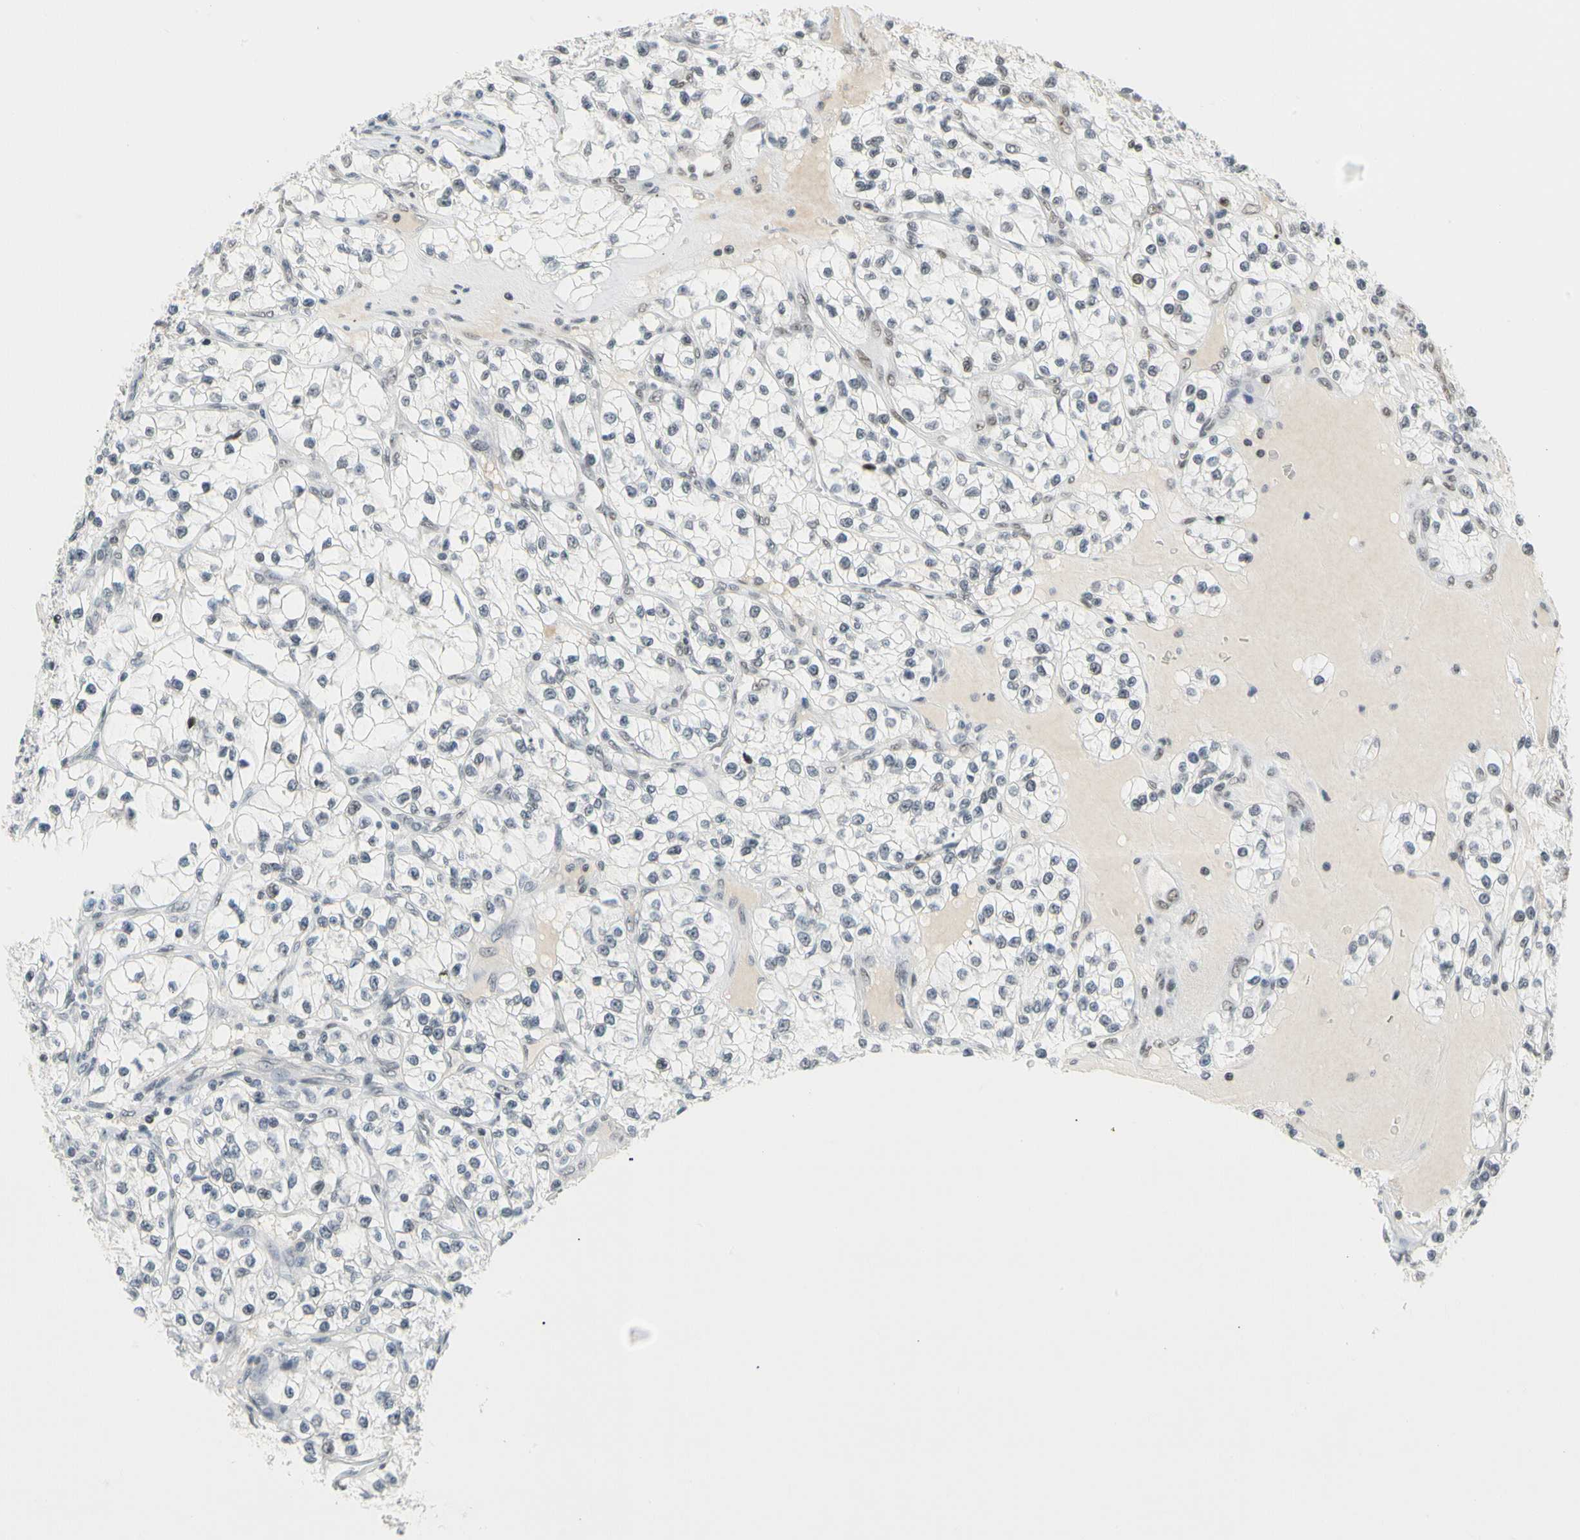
{"staining": {"intensity": "moderate", "quantity": ">75%", "location": "nuclear"}, "tissue": "renal cancer", "cell_type": "Tumor cells", "image_type": "cancer", "snomed": [{"axis": "morphology", "description": "Adenocarcinoma, NOS"}, {"axis": "topography", "description": "Kidney"}], "caption": "There is medium levels of moderate nuclear staining in tumor cells of adenocarcinoma (renal), as demonstrated by immunohistochemical staining (brown color).", "gene": "ZSCAN16", "patient": {"sex": "female", "age": 57}}